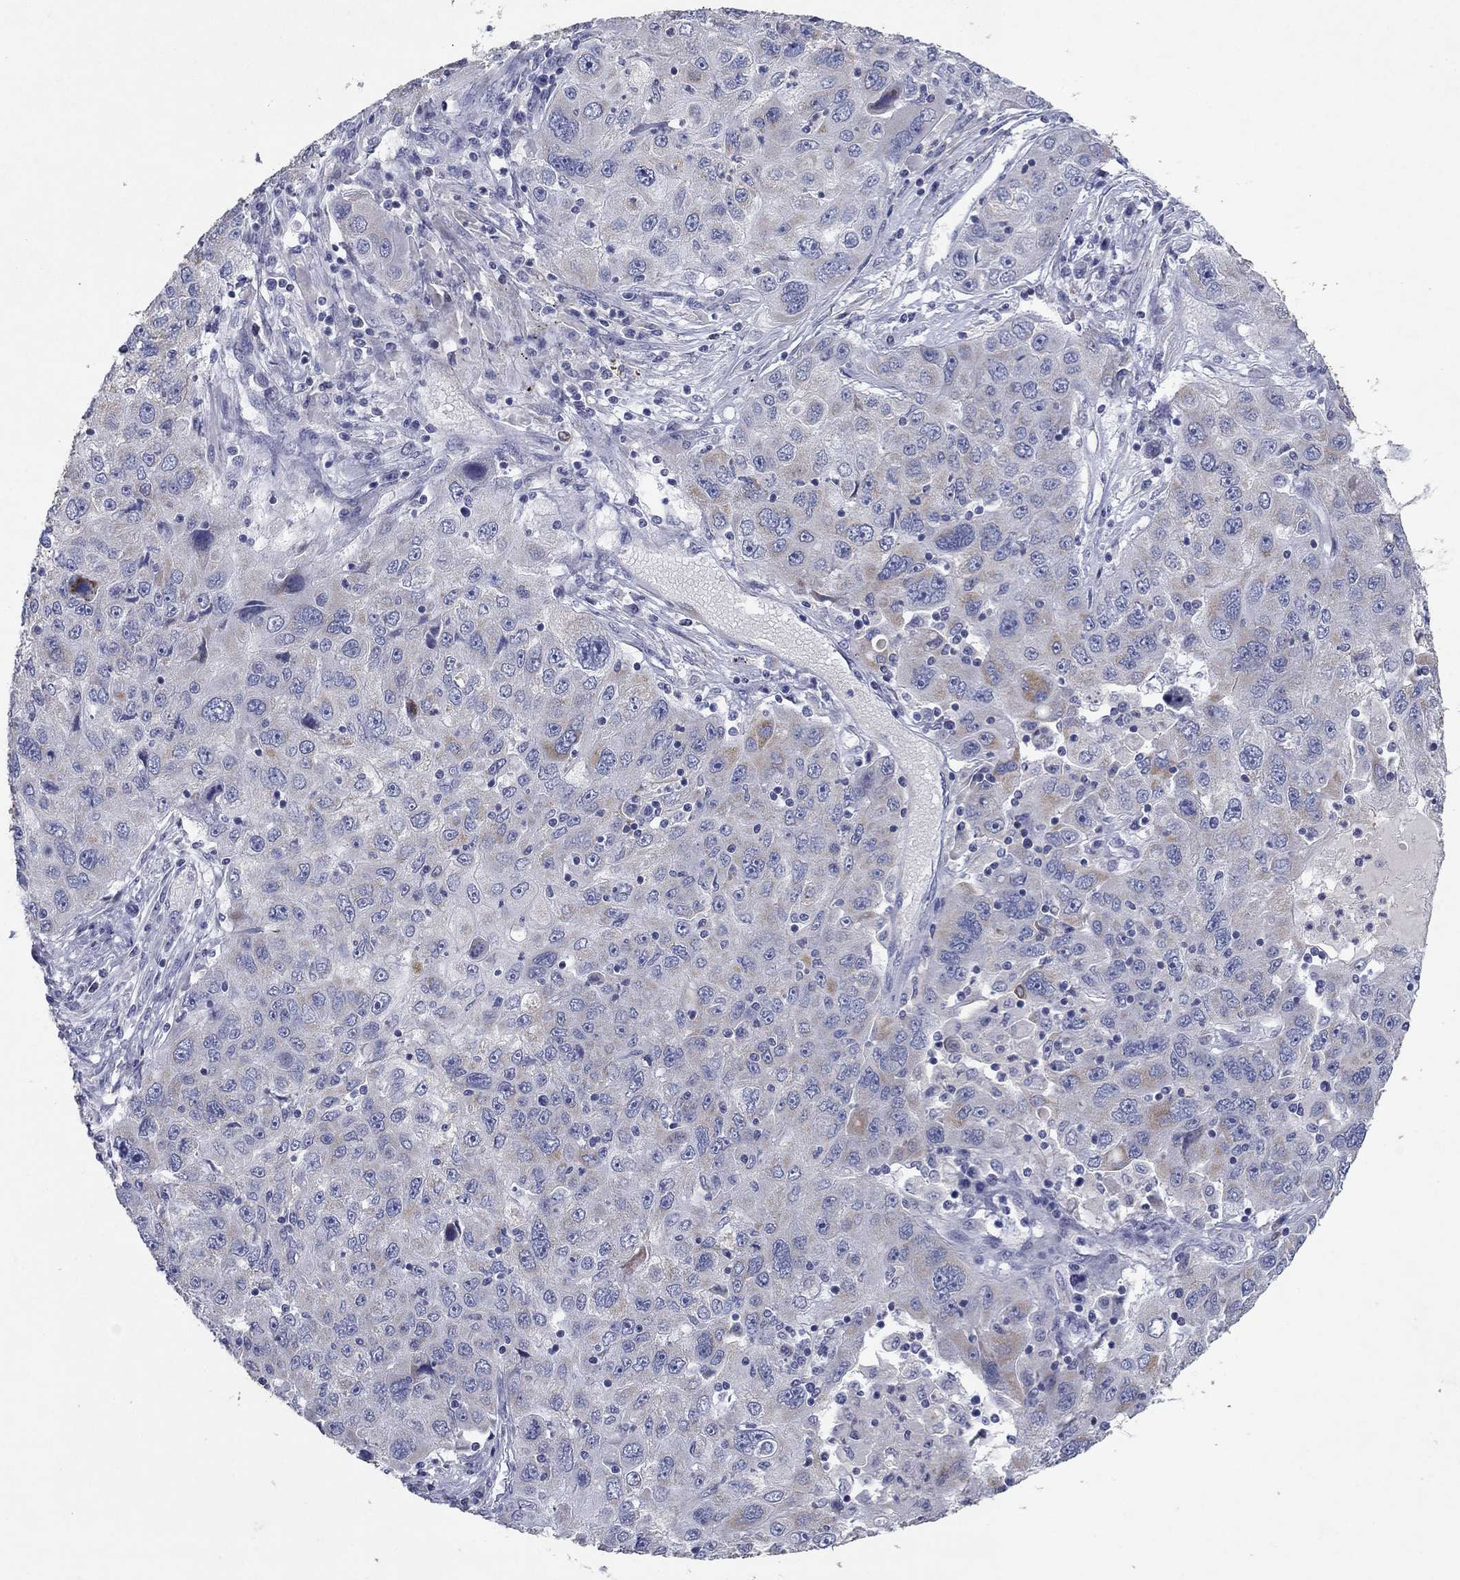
{"staining": {"intensity": "weak", "quantity": "<25%", "location": "cytoplasmic/membranous"}, "tissue": "stomach cancer", "cell_type": "Tumor cells", "image_type": "cancer", "snomed": [{"axis": "morphology", "description": "Adenocarcinoma, NOS"}, {"axis": "topography", "description": "Stomach"}], "caption": "This micrograph is of stomach adenocarcinoma stained with IHC to label a protein in brown with the nuclei are counter-stained blue. There is no positivity in tumor cells. (DAB (3,3'-diaminobenzidine) immunohistochemistry with hematoxylin counter stain).", "gene": "PTGDS", "patient": {"sex": "male", "age": 56}}